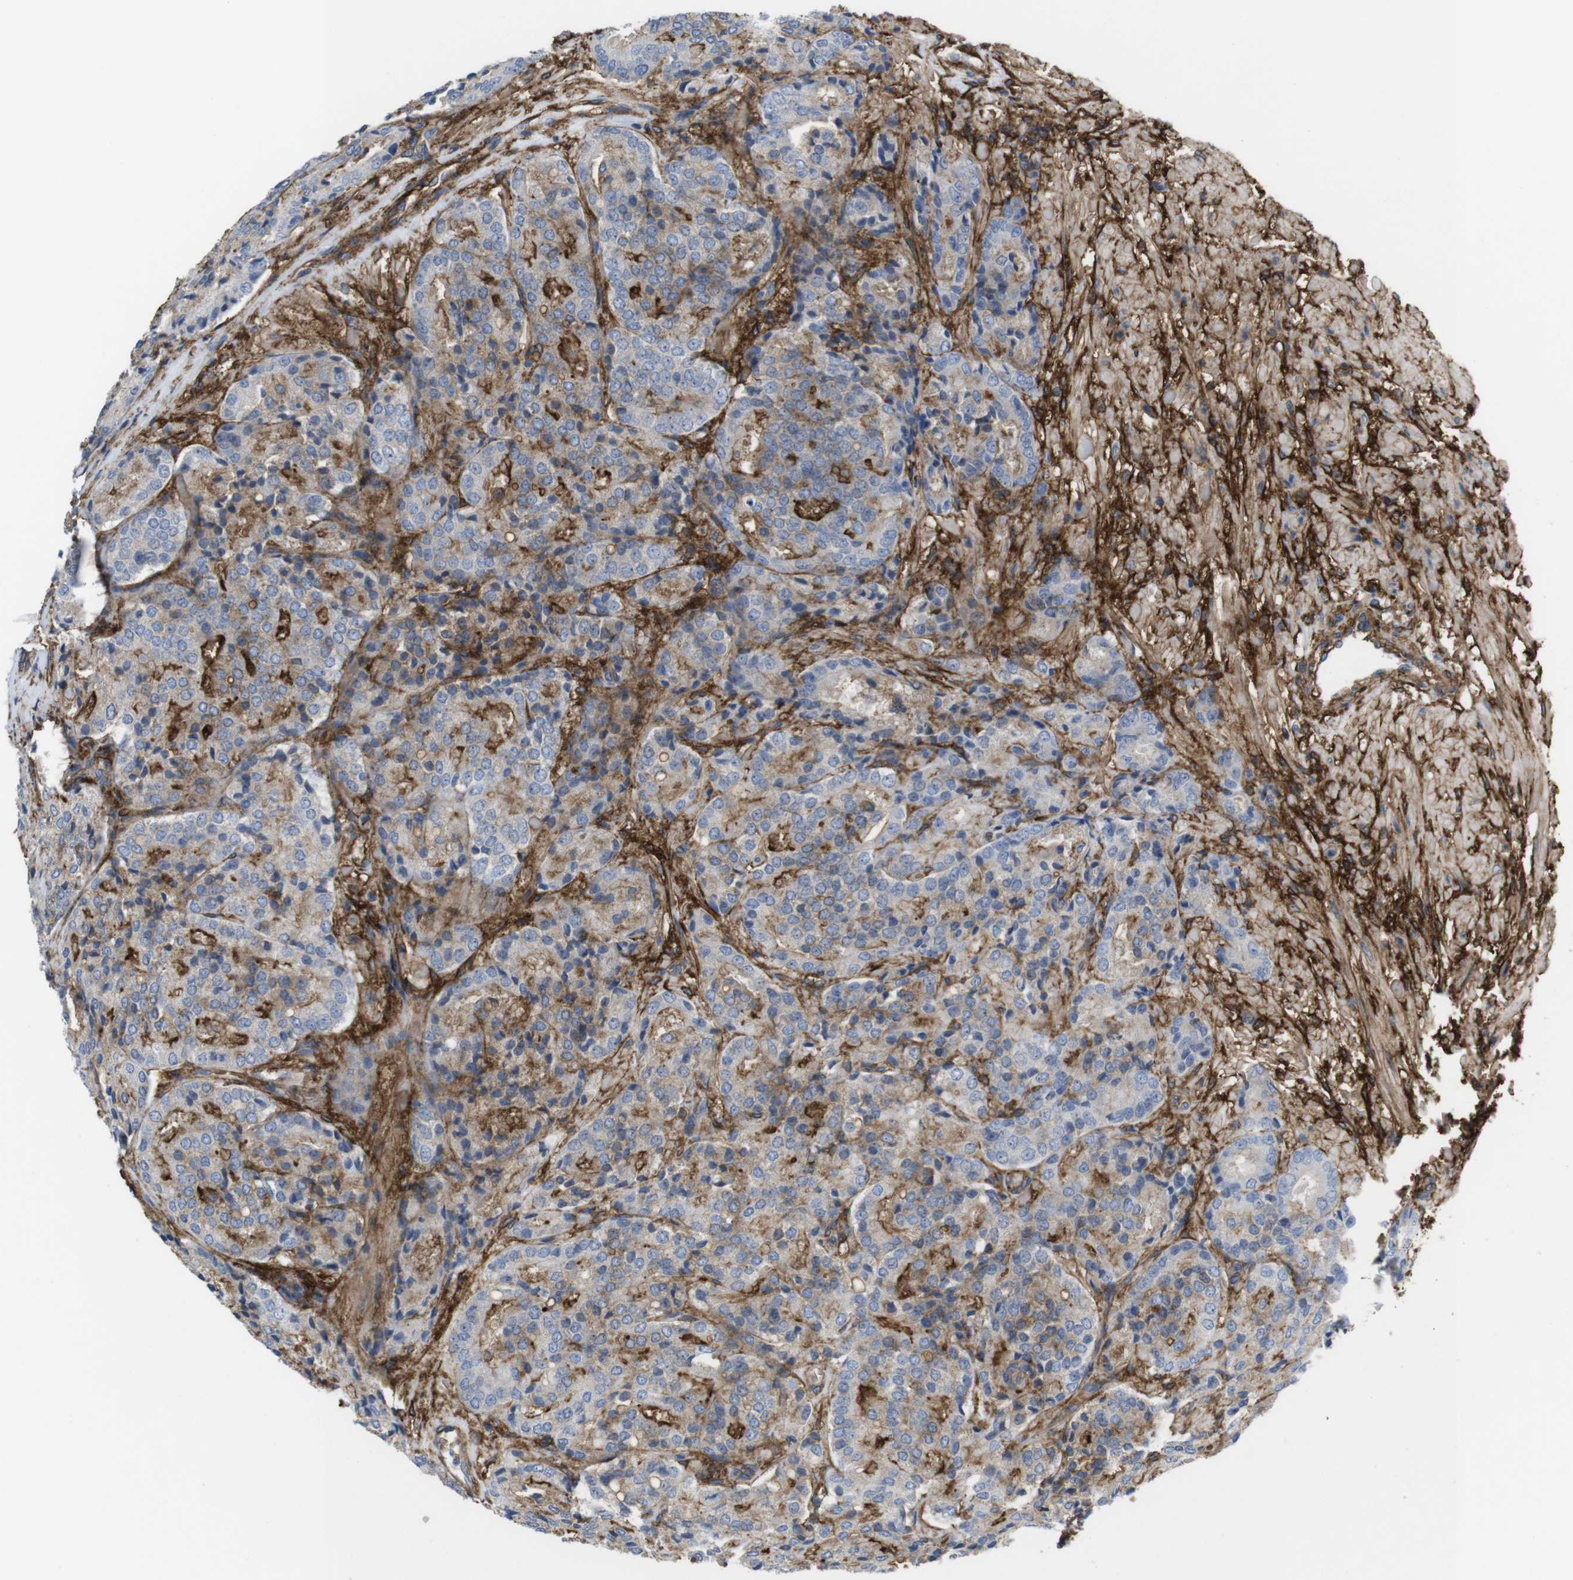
{"staining": {"intensity": "weak", "quantity": "25%-75%", "location": "cytoplasmic/membranous"}, "tissue": "prostate cancer", "cell_type": "Tumor cells", "image_type": "cancer", "snomed": [{"axis": "morphology", "description": "Adenocarcinoma, High grade"}, {"axis": "topography", "description": "Prostate"}], "caption": "High-grade adenocarcinoma (prostate) was stained to show a protein in brown. There is low levels of weak cytoplasmic/membranous positivity in approximately 25%-75% of tumor cells.", "gene": "CYBRD1", "patient": {"sex": "male", "age": 65}}